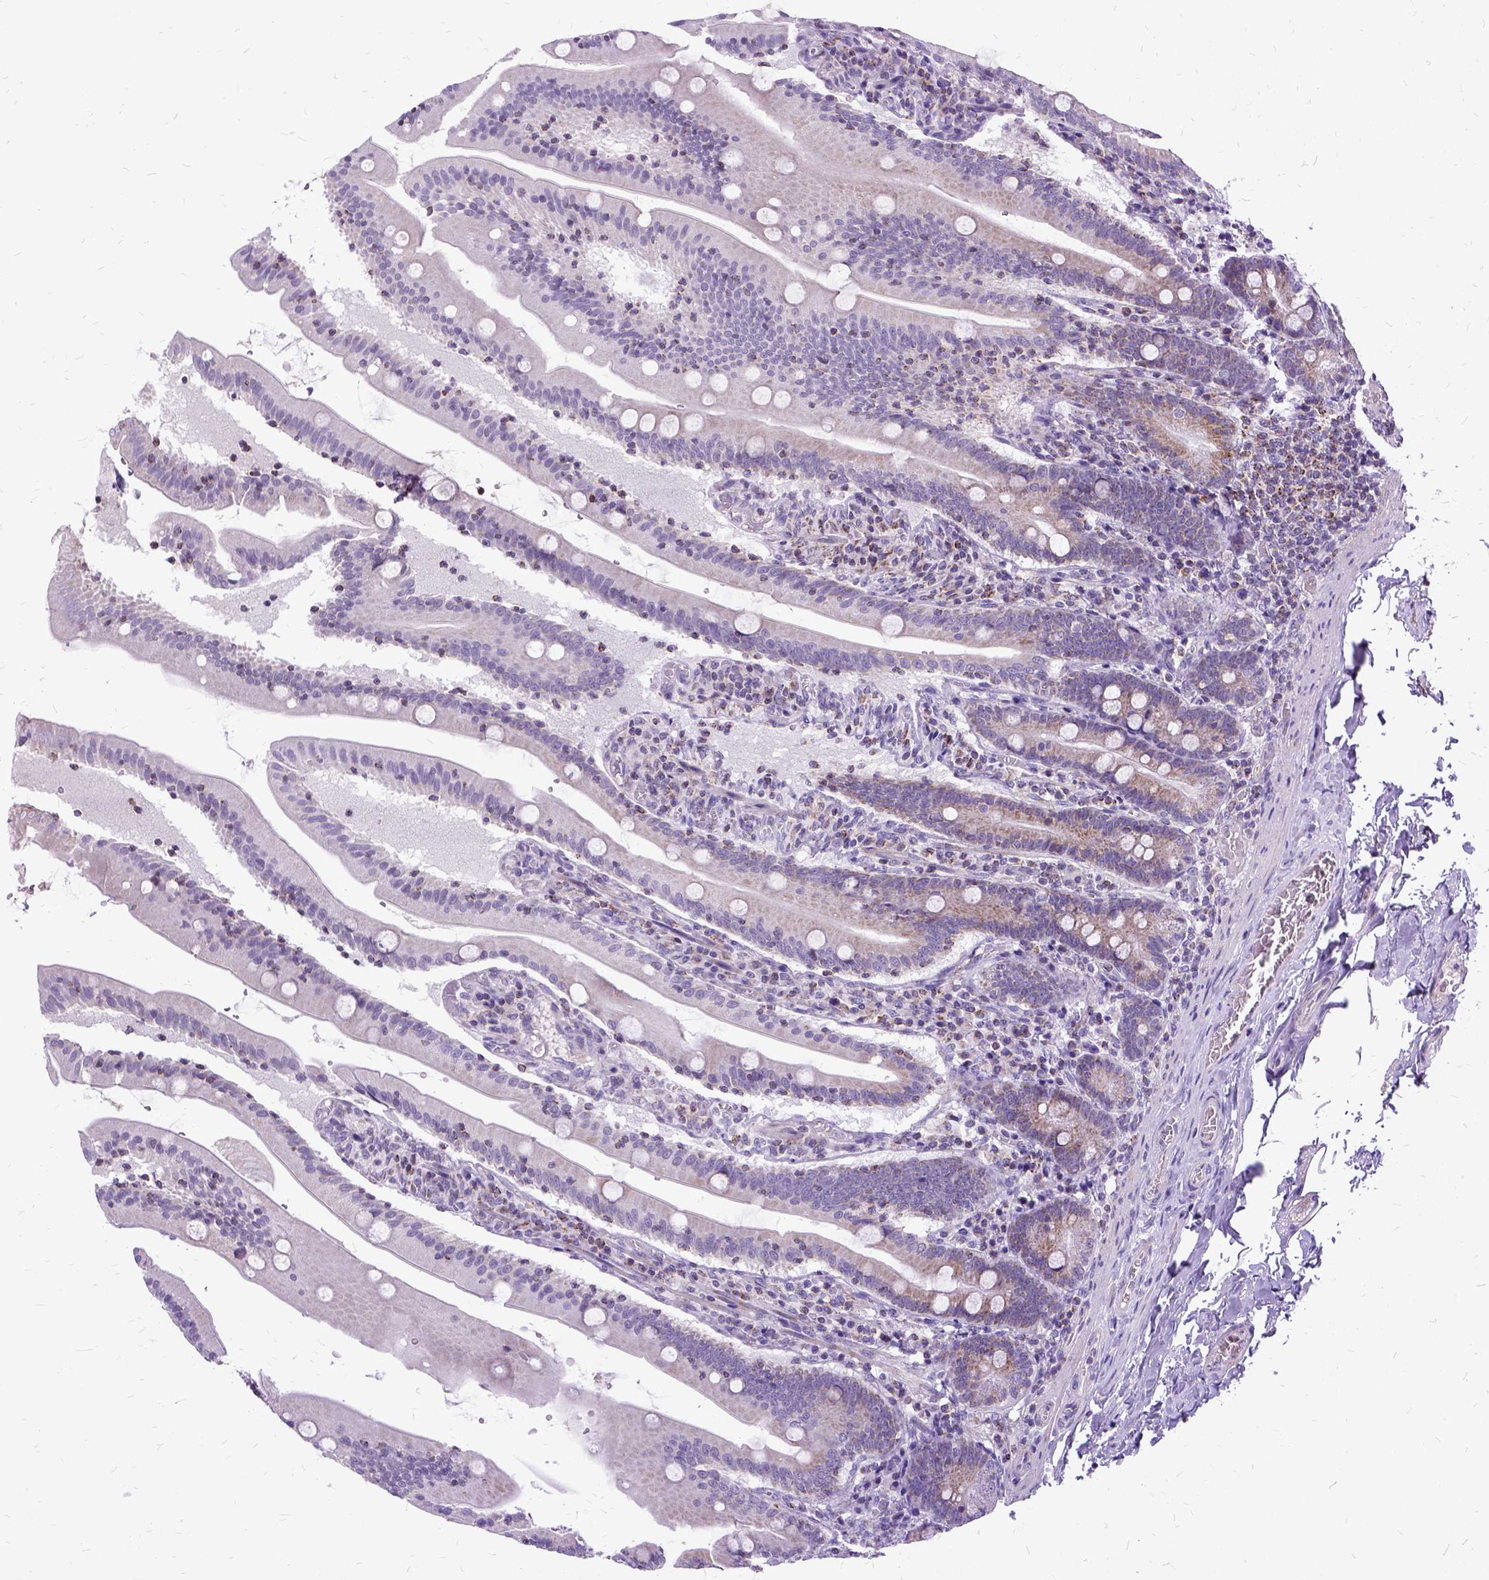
{"staining": {"intensity": "moderate", "quantity": "25%-75%", "location": "cytoplasmic/membranous"}, "tissue": "small intestine", "cell_type": "Glandular cells", "image_type": "normal", "snomed": [{"axis": "morphology", "description": "Normal tissue, NOS"}, {"axis": "topography", "description": "Small intestine"}], "caption": "Brown immunohistochemical staining in unremarkable human small intestine shows moderate cytoplasmic/membranous expression in approximately 25%-75% of glandular cells. Nuclei are stained in blue.", "gene": "OXCT1", "patient": {"sex": "male", "age": 37}}